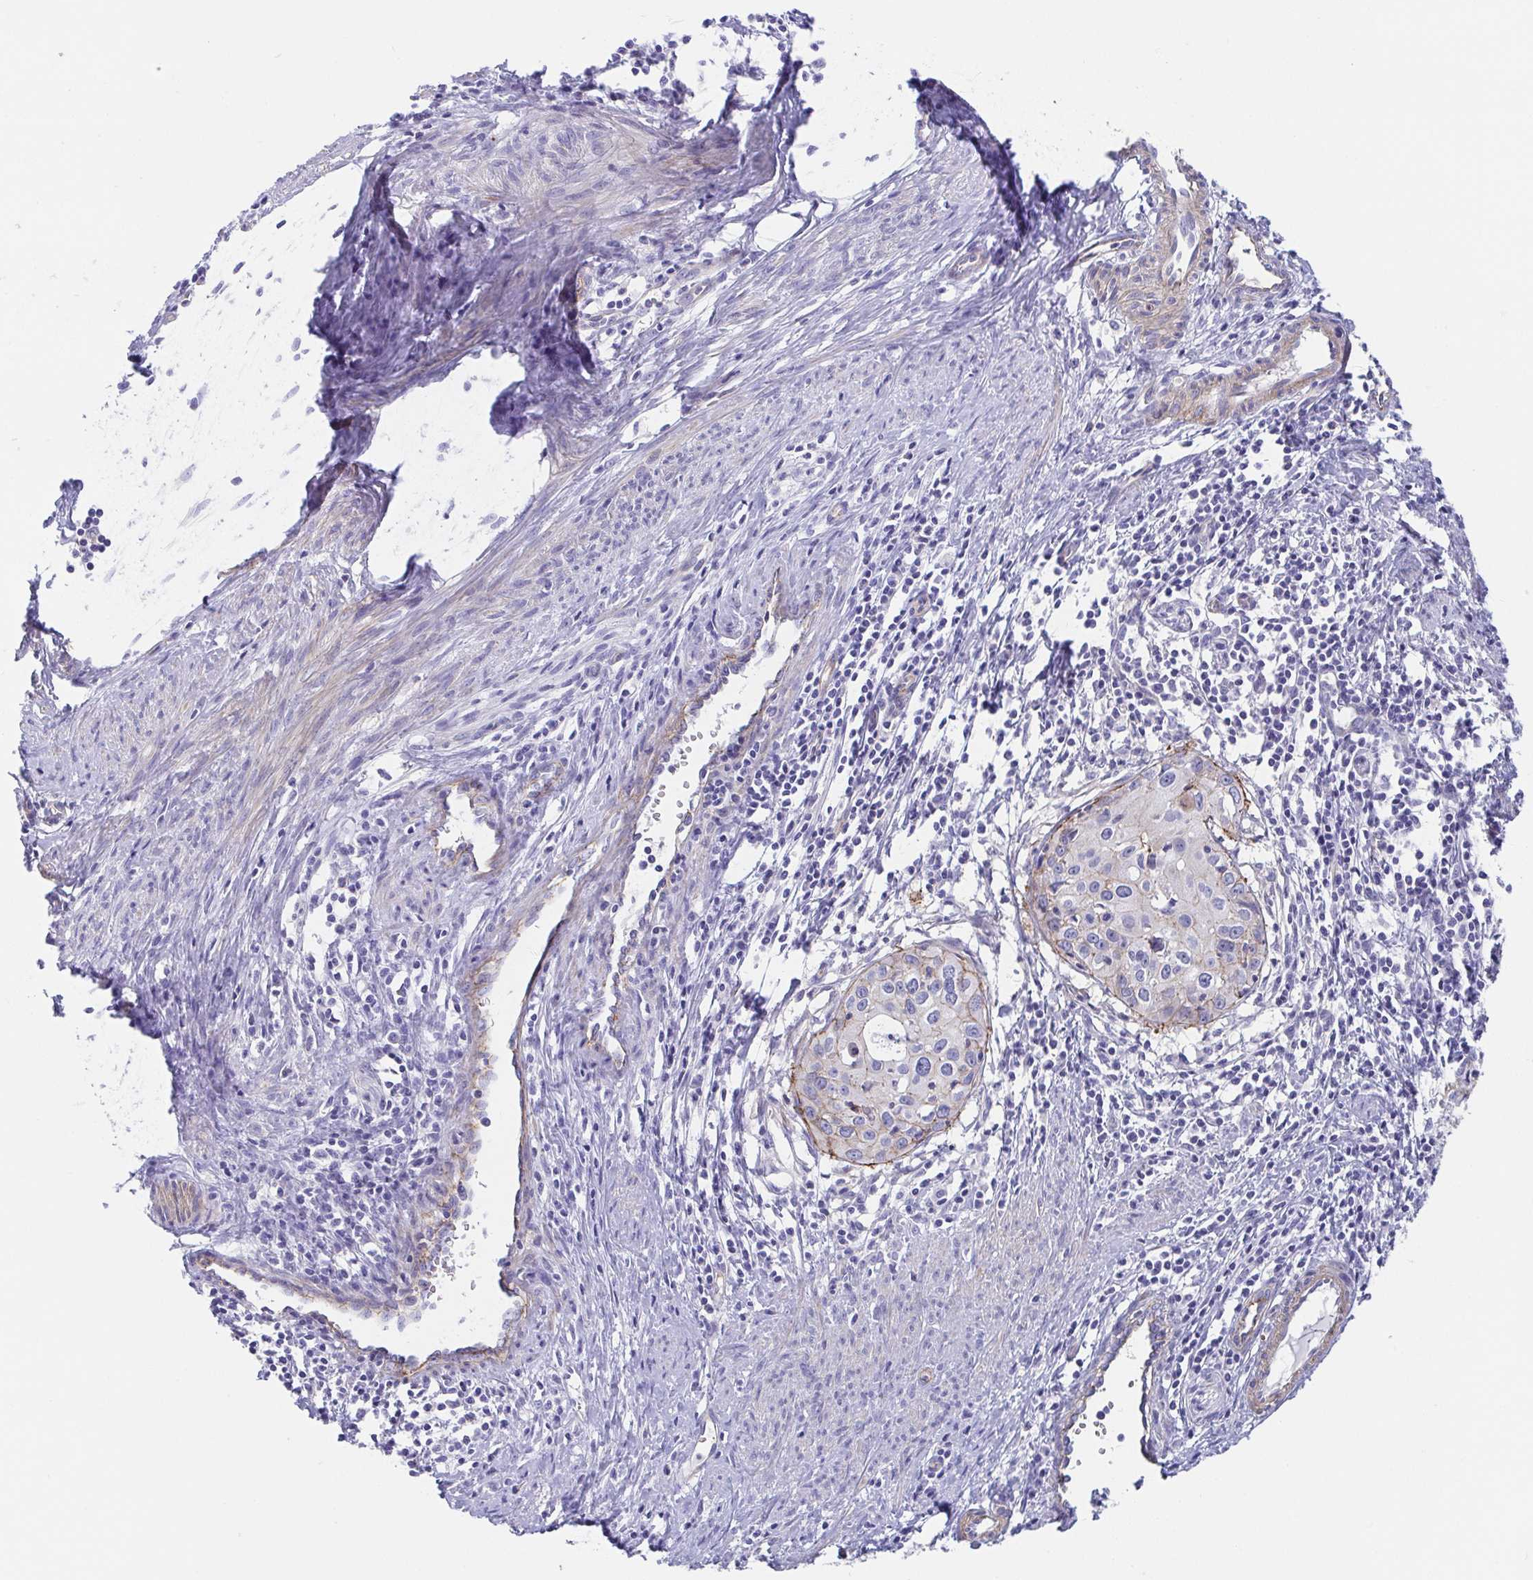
{"staining": {"intensity": "weak", "quantity": "<25%", "location": "cytoplasmic/membranous"}, "tissue": "cervical cancer", "cell_type": "Tumor cells", "image_type": "cancer", "snomed": [{"axis": "morphology", "description": "Squamous cell carcinoma, NOS"}, {"axis": "topography", "description": "Cervix"}], "caption": "Cervical squamous cell carcinoma was stained to show a protein in brown. There is no significant expression in tumor cells.", "gene": "TRAM2", "patient": {"sex": "female", "age": 40}}